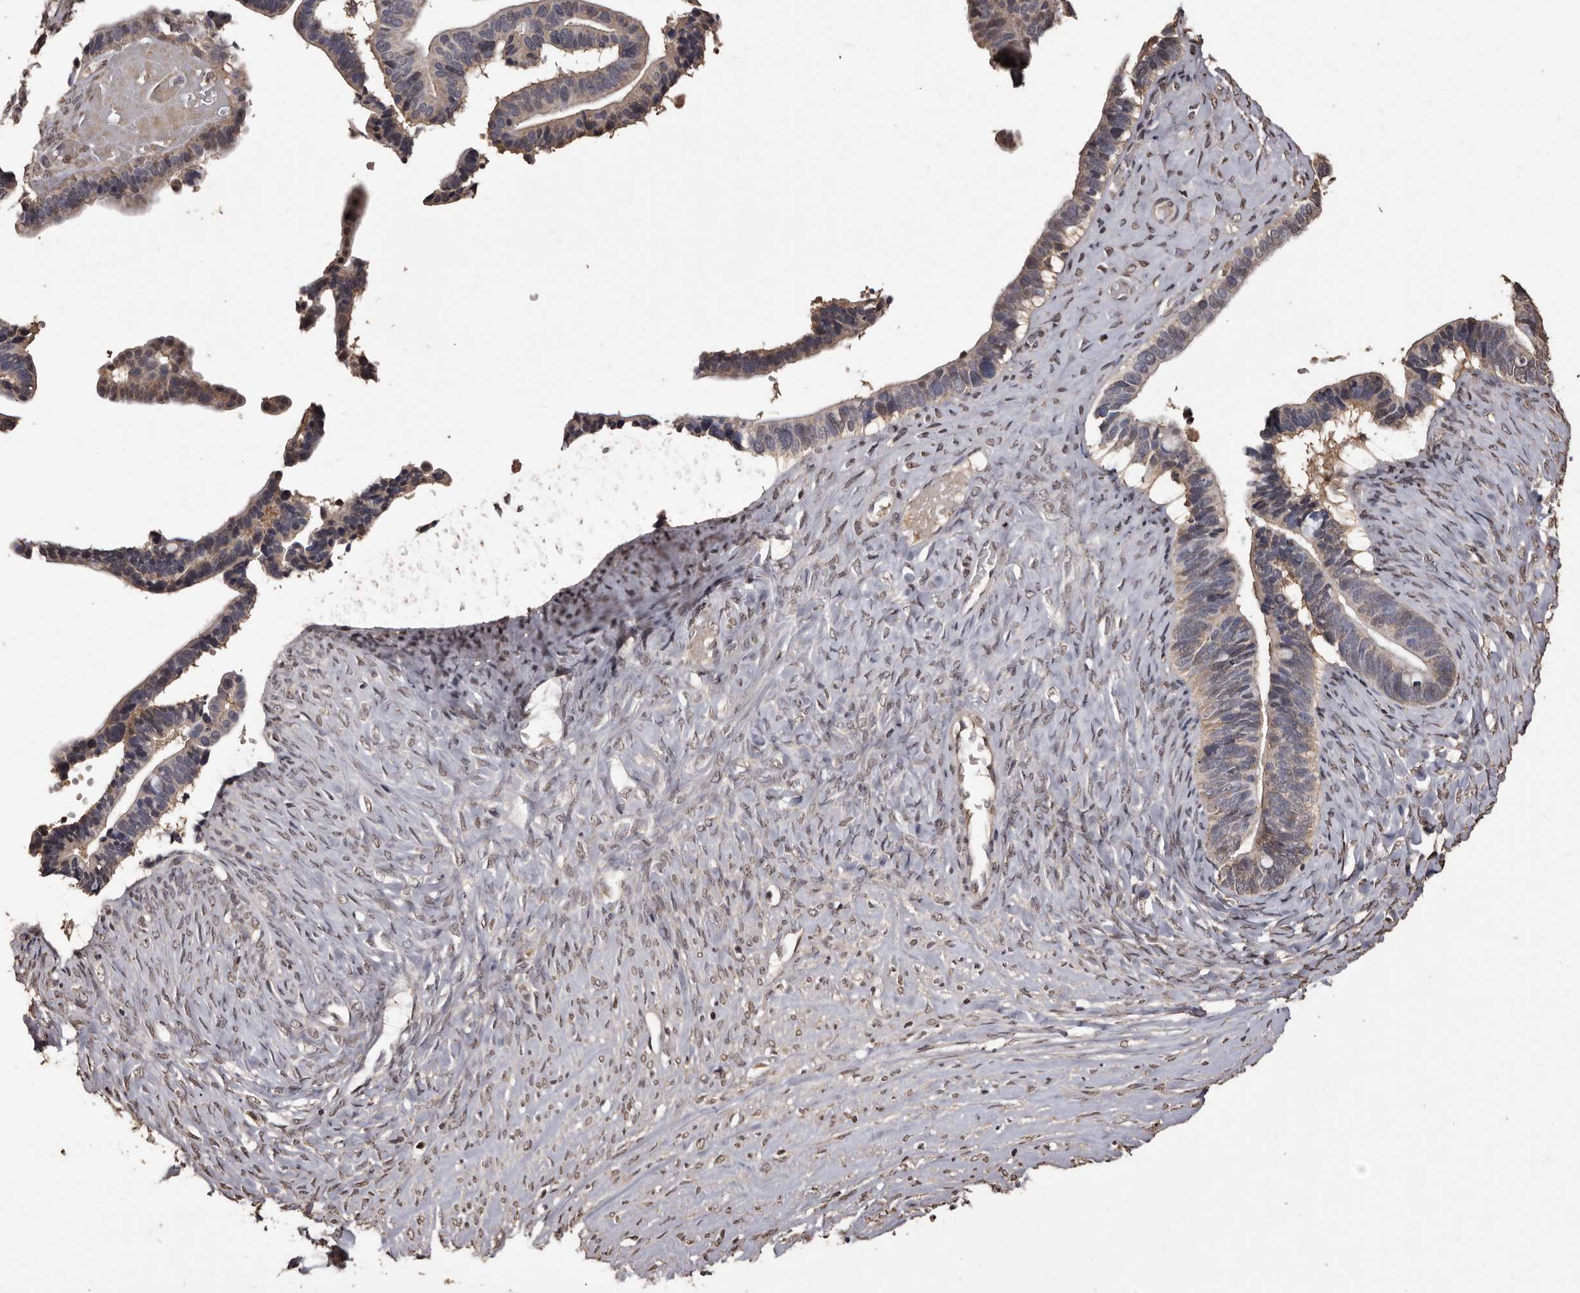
{"staining": {"intensity": "weak", "quantity": "25%-75%", "location": "cytoplasmic/membranous"}, "tissue": "ovarian cancer", "cell_type": "Tumor cells", "image_type": "cancer", "snomed": [{"axis": "morphology", "description": "Cystadenocarcinoma, serous, NOS"}, {"axis": "topography", "description": "Ovary"}], "caption": "DAB immunohistochemical staining of ovarian serous cystadenocarcinoma demonstrates weak cytoplasmic/membranous protein expression in approximately 25%-75% of tumor cells.", "gene": "NAV1", "patient": {"sex": "female", "age": 56}}